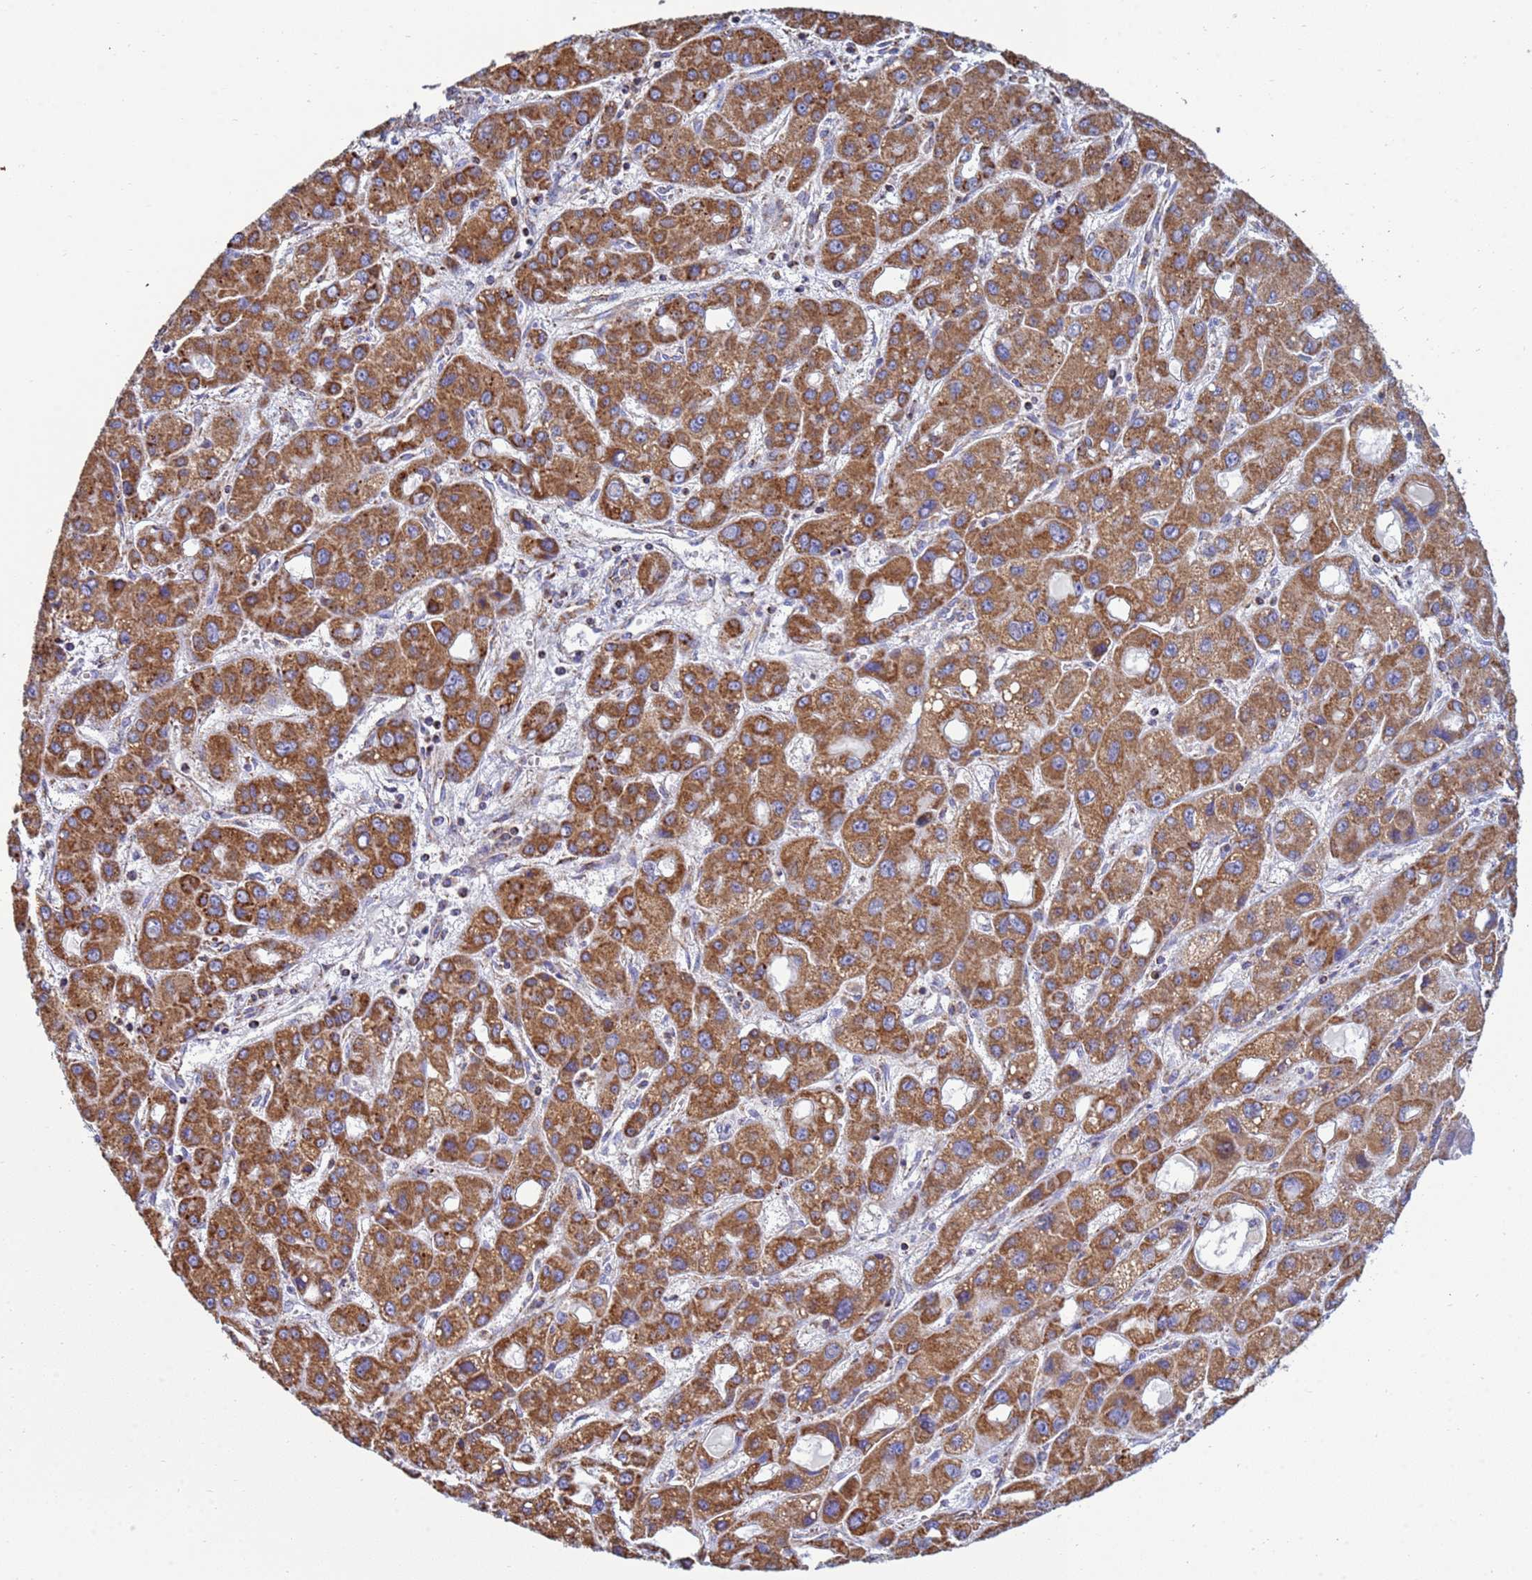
{"staining": {"intensity": "strong", "quantity": ">75%", "location": "cytoplasmic/membranous"}, "tissue": "liver cancer", "cell_type": "Tumor cells", "image_type": "cancer", "snomed": [{"axis": "morphology", "description": "Carcinoma, Hepatocellular, NOS"}, {"axis": "topography", "description": "Liver"}], "caption": "DAB (3,3'-diaminobenzidine) immunohistochemical staining of liver hepatocellular carcinoma displays strong cytoplasmic/membranous protein positivity in about >75% of tumor cells. (DAB (3,3'-diaminobenzidine) IHC, brown staining for protein, blue staining for nuclei).", "gene": "COQ4", "patient": {"sex": "male", "age": 55}}